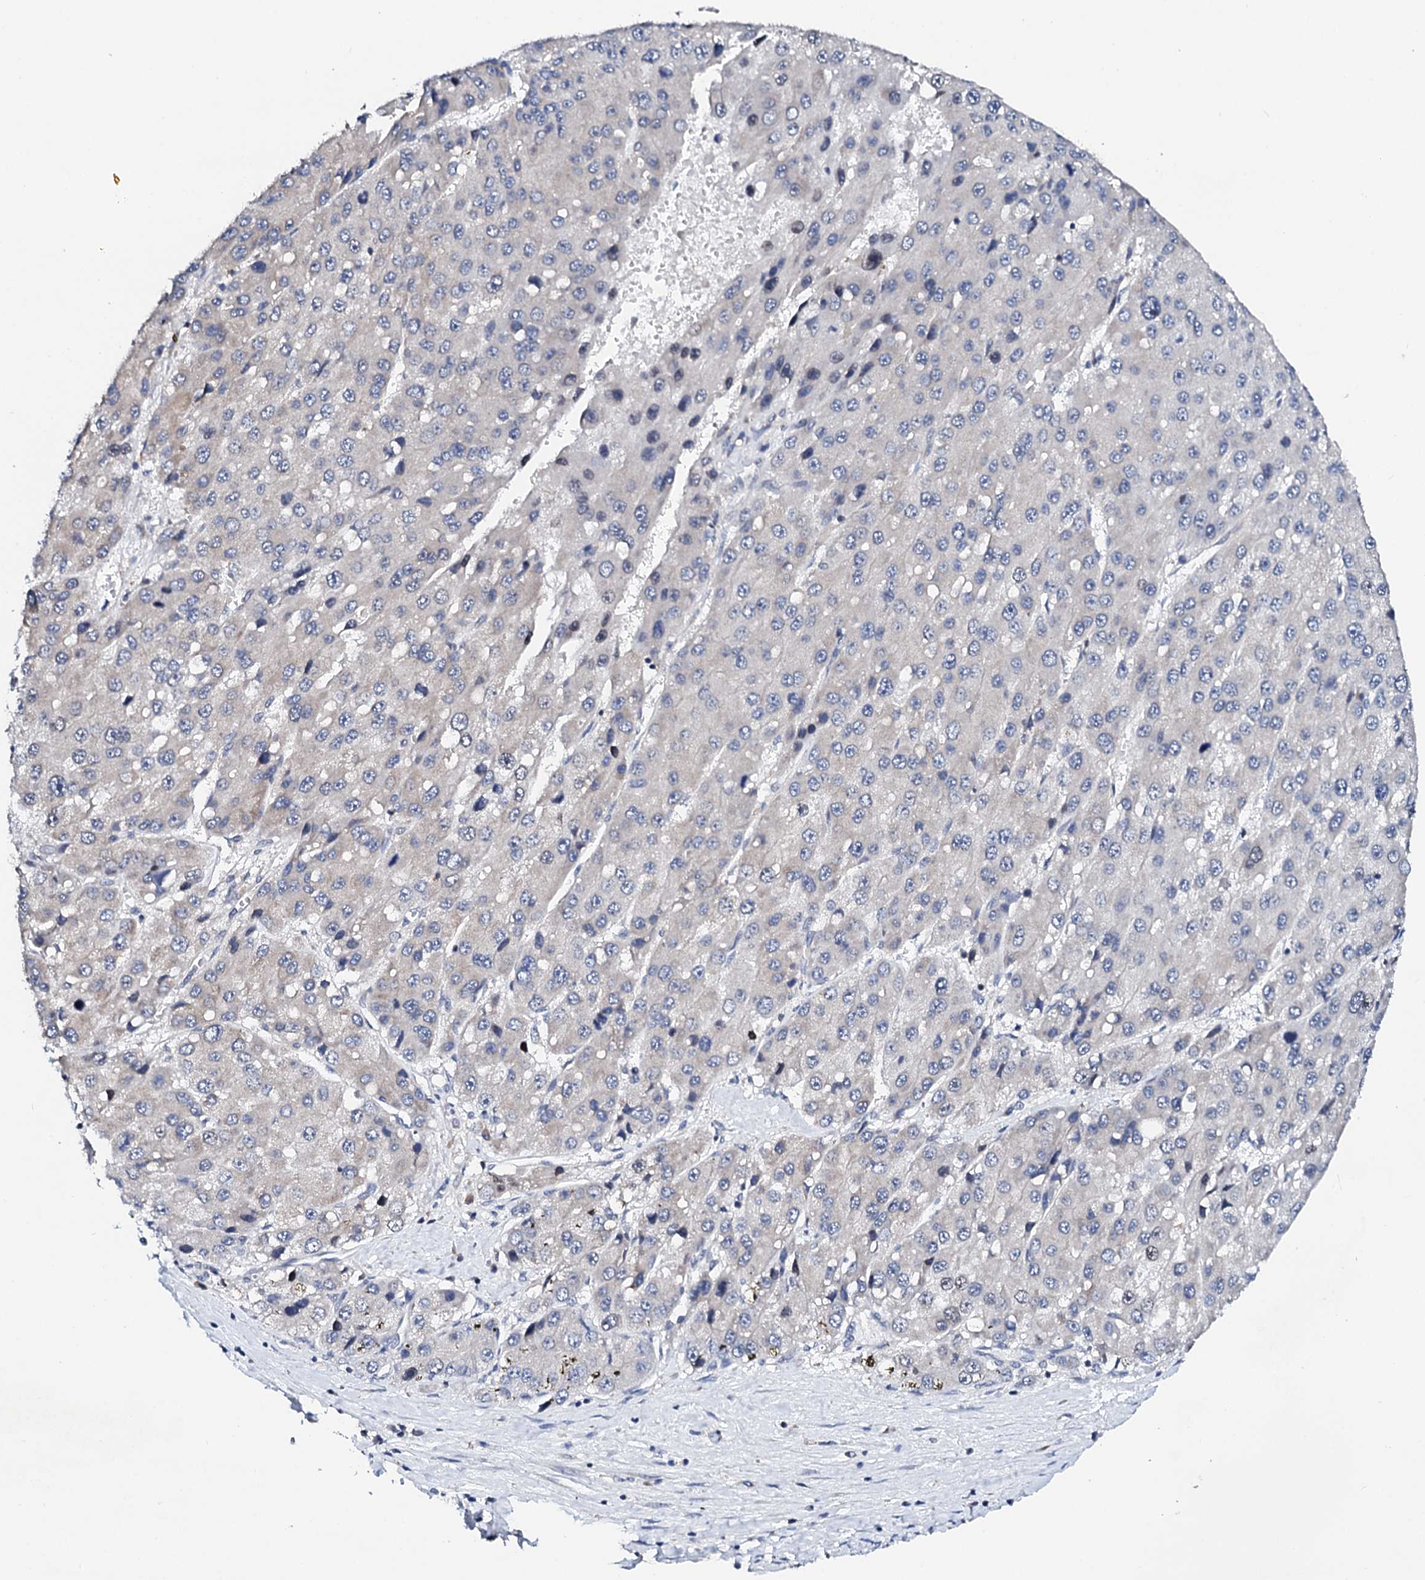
{"staining": {"intensity": "weak", "quantity": "<25%", "location": "nuclear"}, "tissue": "liver cancer", "cell_type": "Tumor cells", "image_type": "cancer", "snomed": [{"axis": "morphology", "description": "Carcinoma, Hepatocellular, NOS"}, {"axis": "topography", "description": "Liver"}], "caption": "A photomicrograph of liver cancer (hepatocellular carcinoma) stained for a protein displays no brown staining in tumor cells.", "gene": "NUP58", "patient": {"sex": "female", "age": 73}}